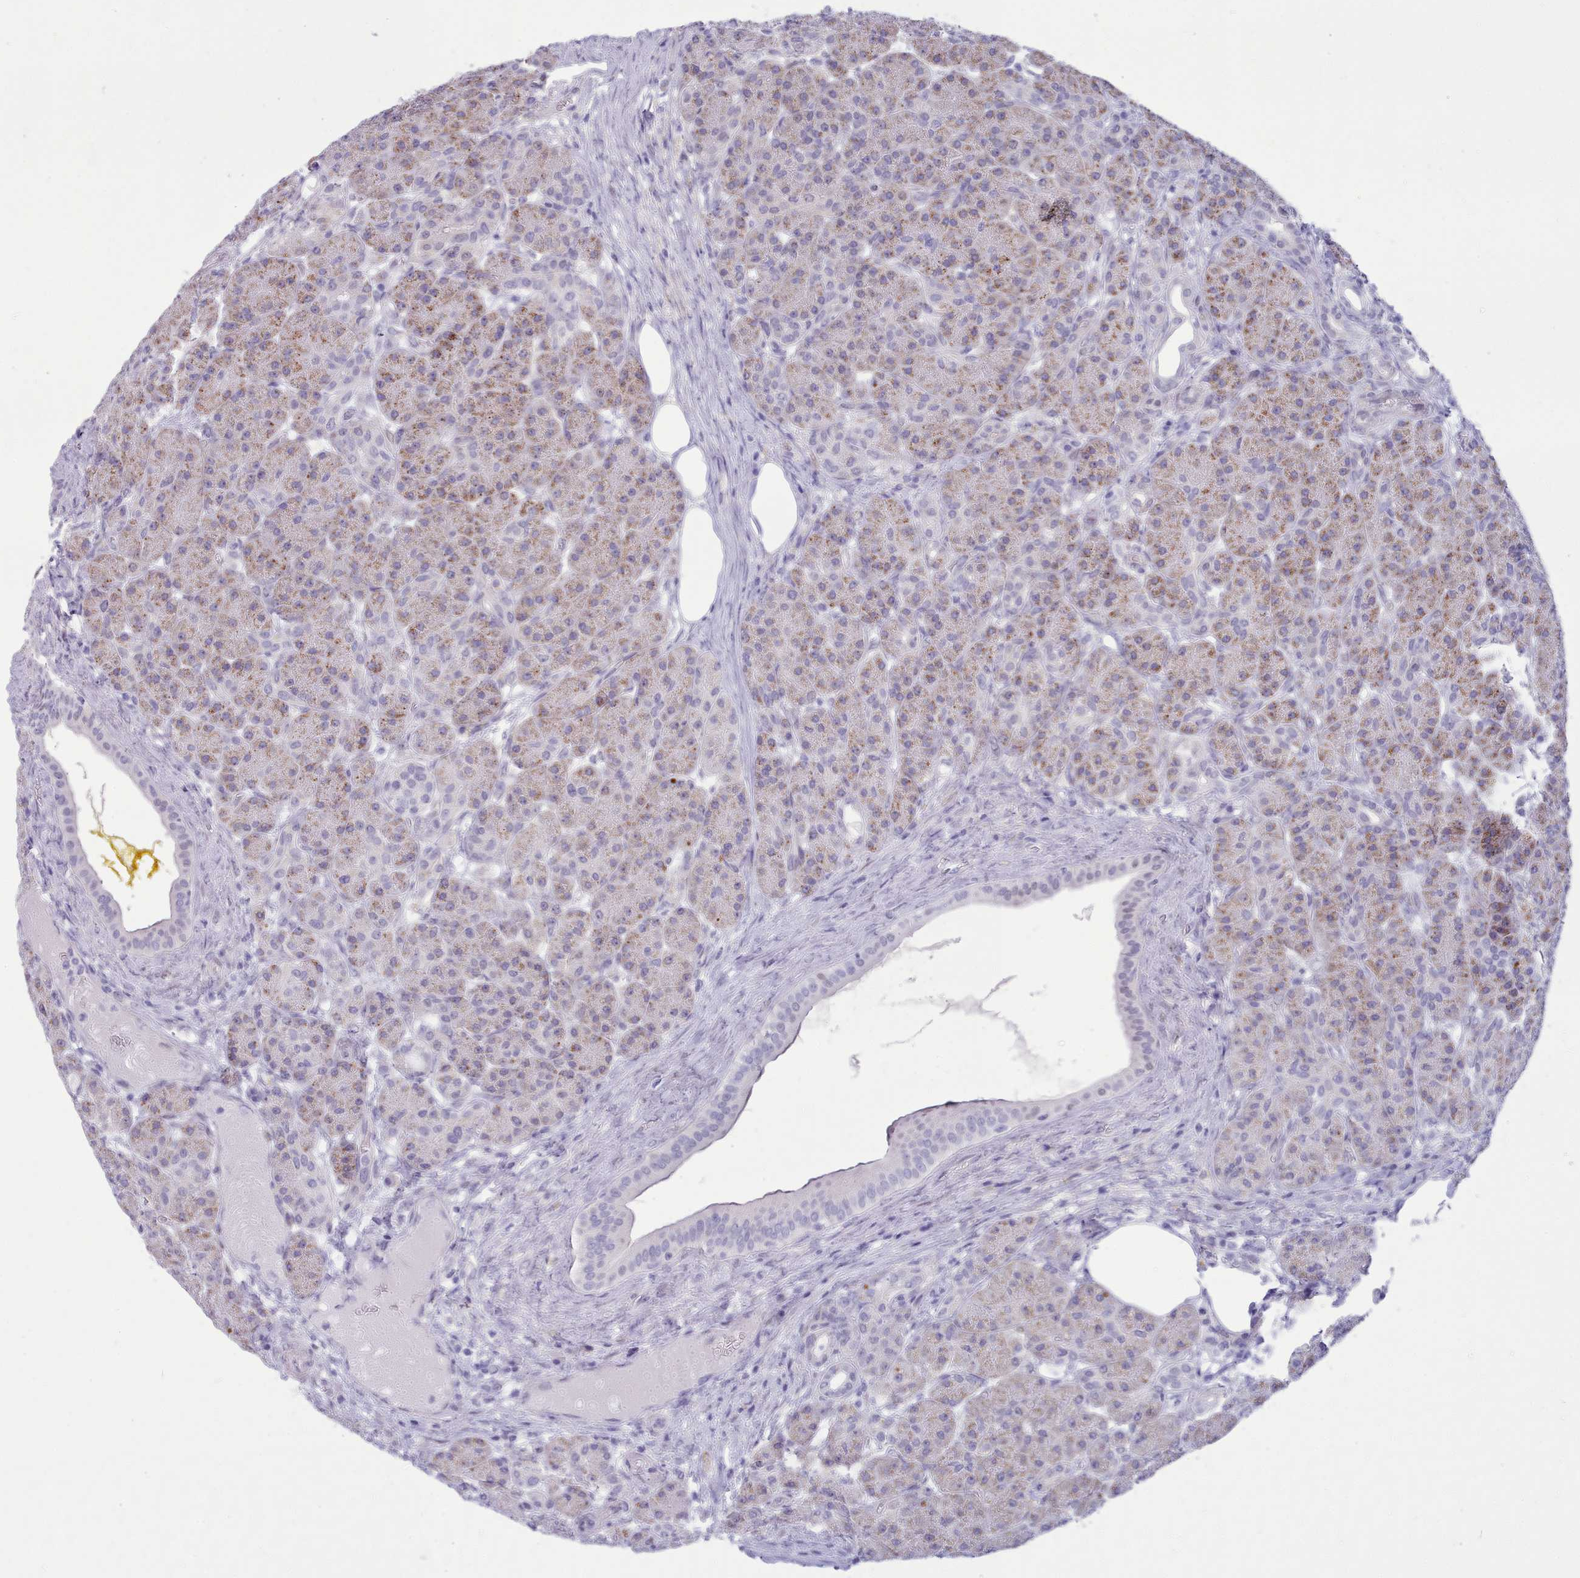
{"staining": {"intensity": "moderate", "quantity": "25%-75%", "location": "cytoplasmic/membranous"}, "tissue": "pancreas", "cell_type": "Exocrine glandular cells", "image_type": "normal", "snomed": [{"axis": "morphology", "description": "Normal tissue, NOS"}, {"axis": "topography", "description": "Pancreas"}], "caption": "Normal pancreas shows moderate cytoplasmic/membranous positivity in approximately 25%-75% of exocrine glandular cells, visualized by immunohistochemistry. The protein is shown in brown color, while the nuclei are stained blue.", "gene": "TMEM253", "patient": {"sex": "male", "age": 63}}